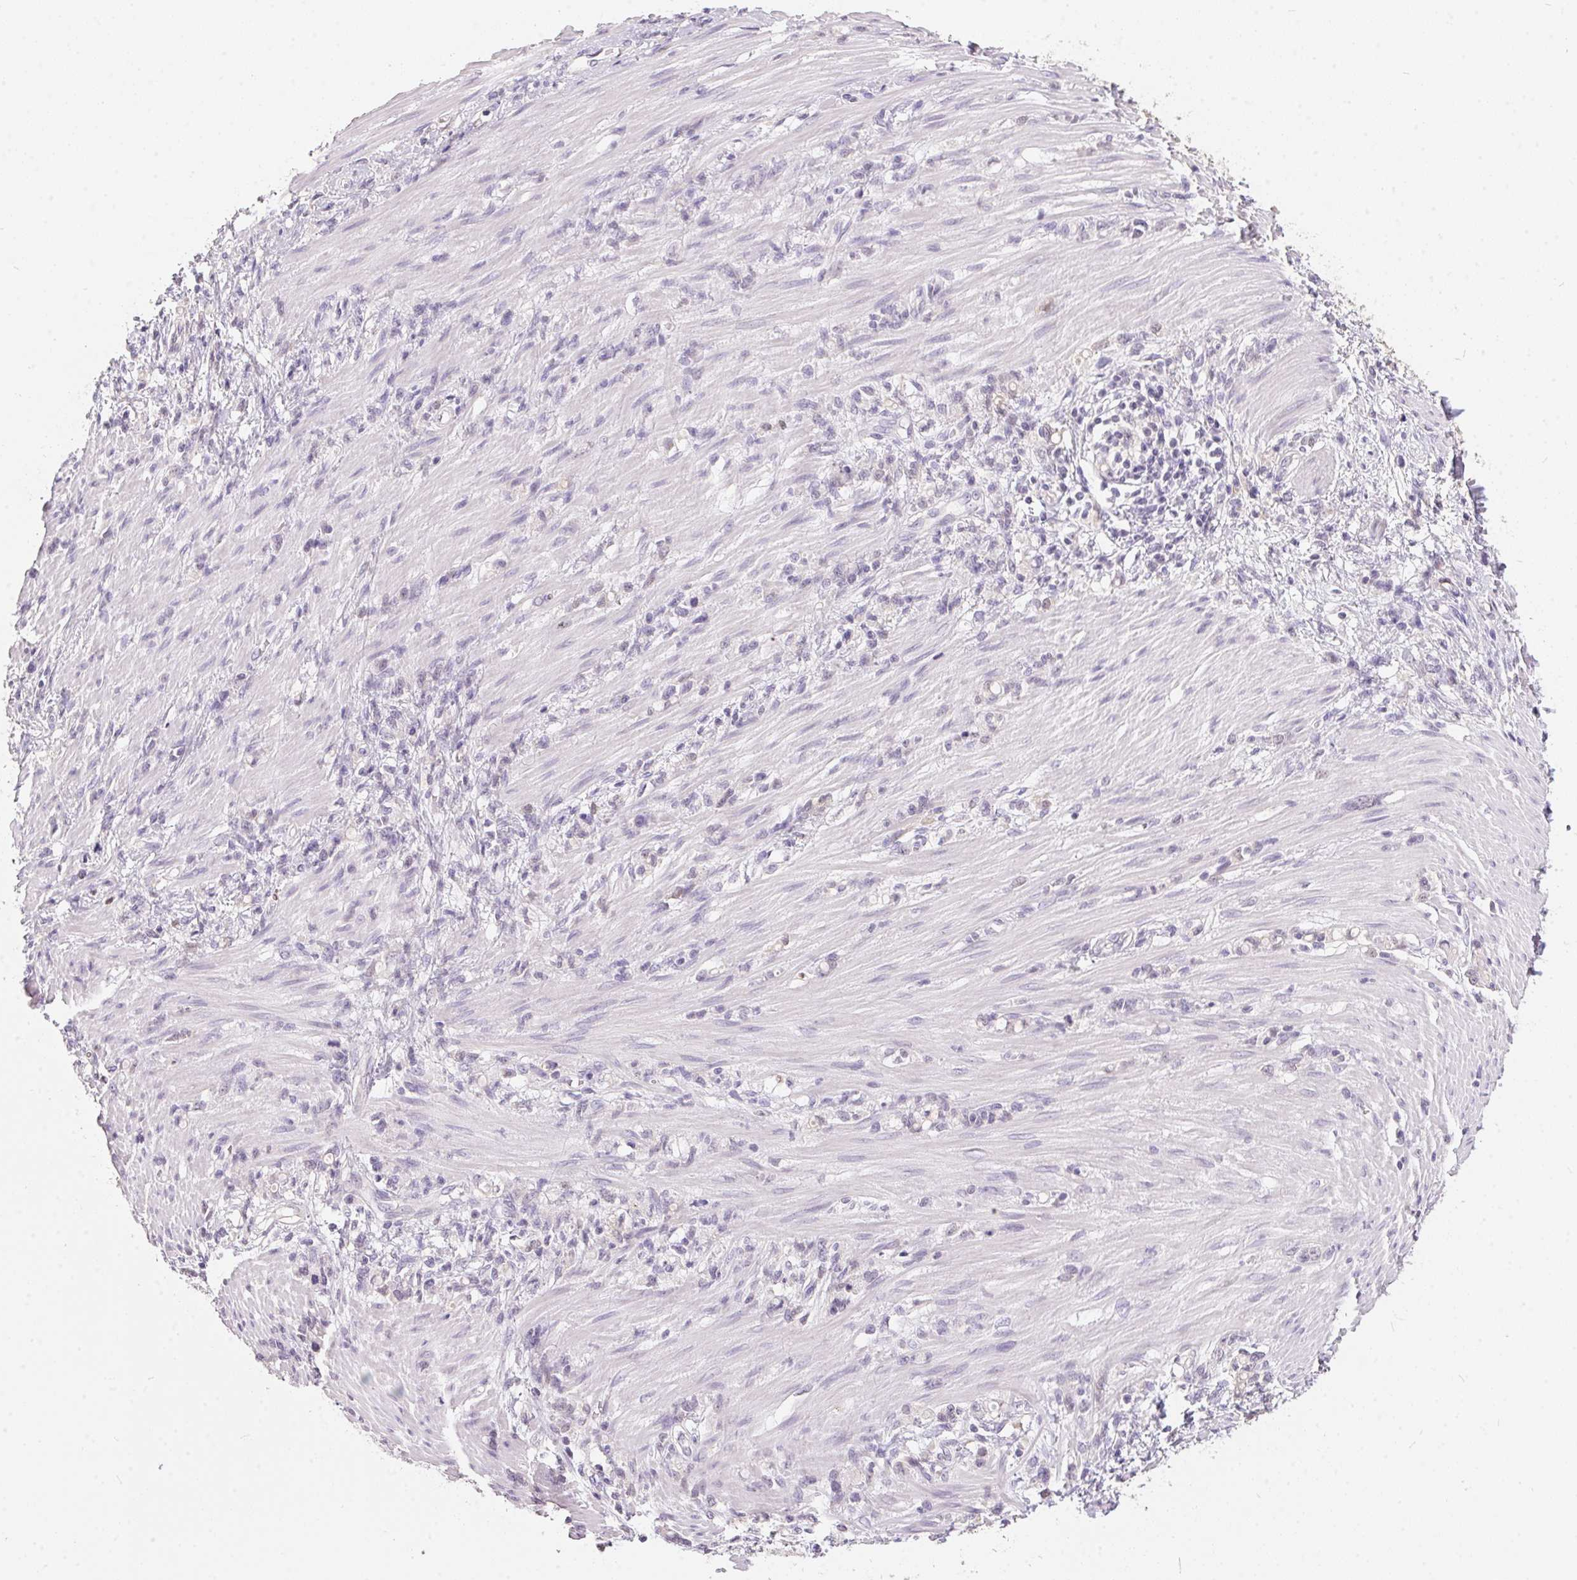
{"staining": {"intensity": "negative", "quantity": "none", "location": "none"}, "tissue": "stomach cancer", "cell_type": "Tumor cells", "image_type": "cancer", "snomed": [{"axis": "morphology", "description": "Adenocarcinoma, NOS"}, {"axis": "topography", "description": "Stomach"}], "caption": "IHC histopathology image of adenocarcinoma (stomach) stained for a protein (brown), which shows no expression in tumor cells.", "gene": "SERPINB1", "patient": {"sex": "female", "age": 84}}